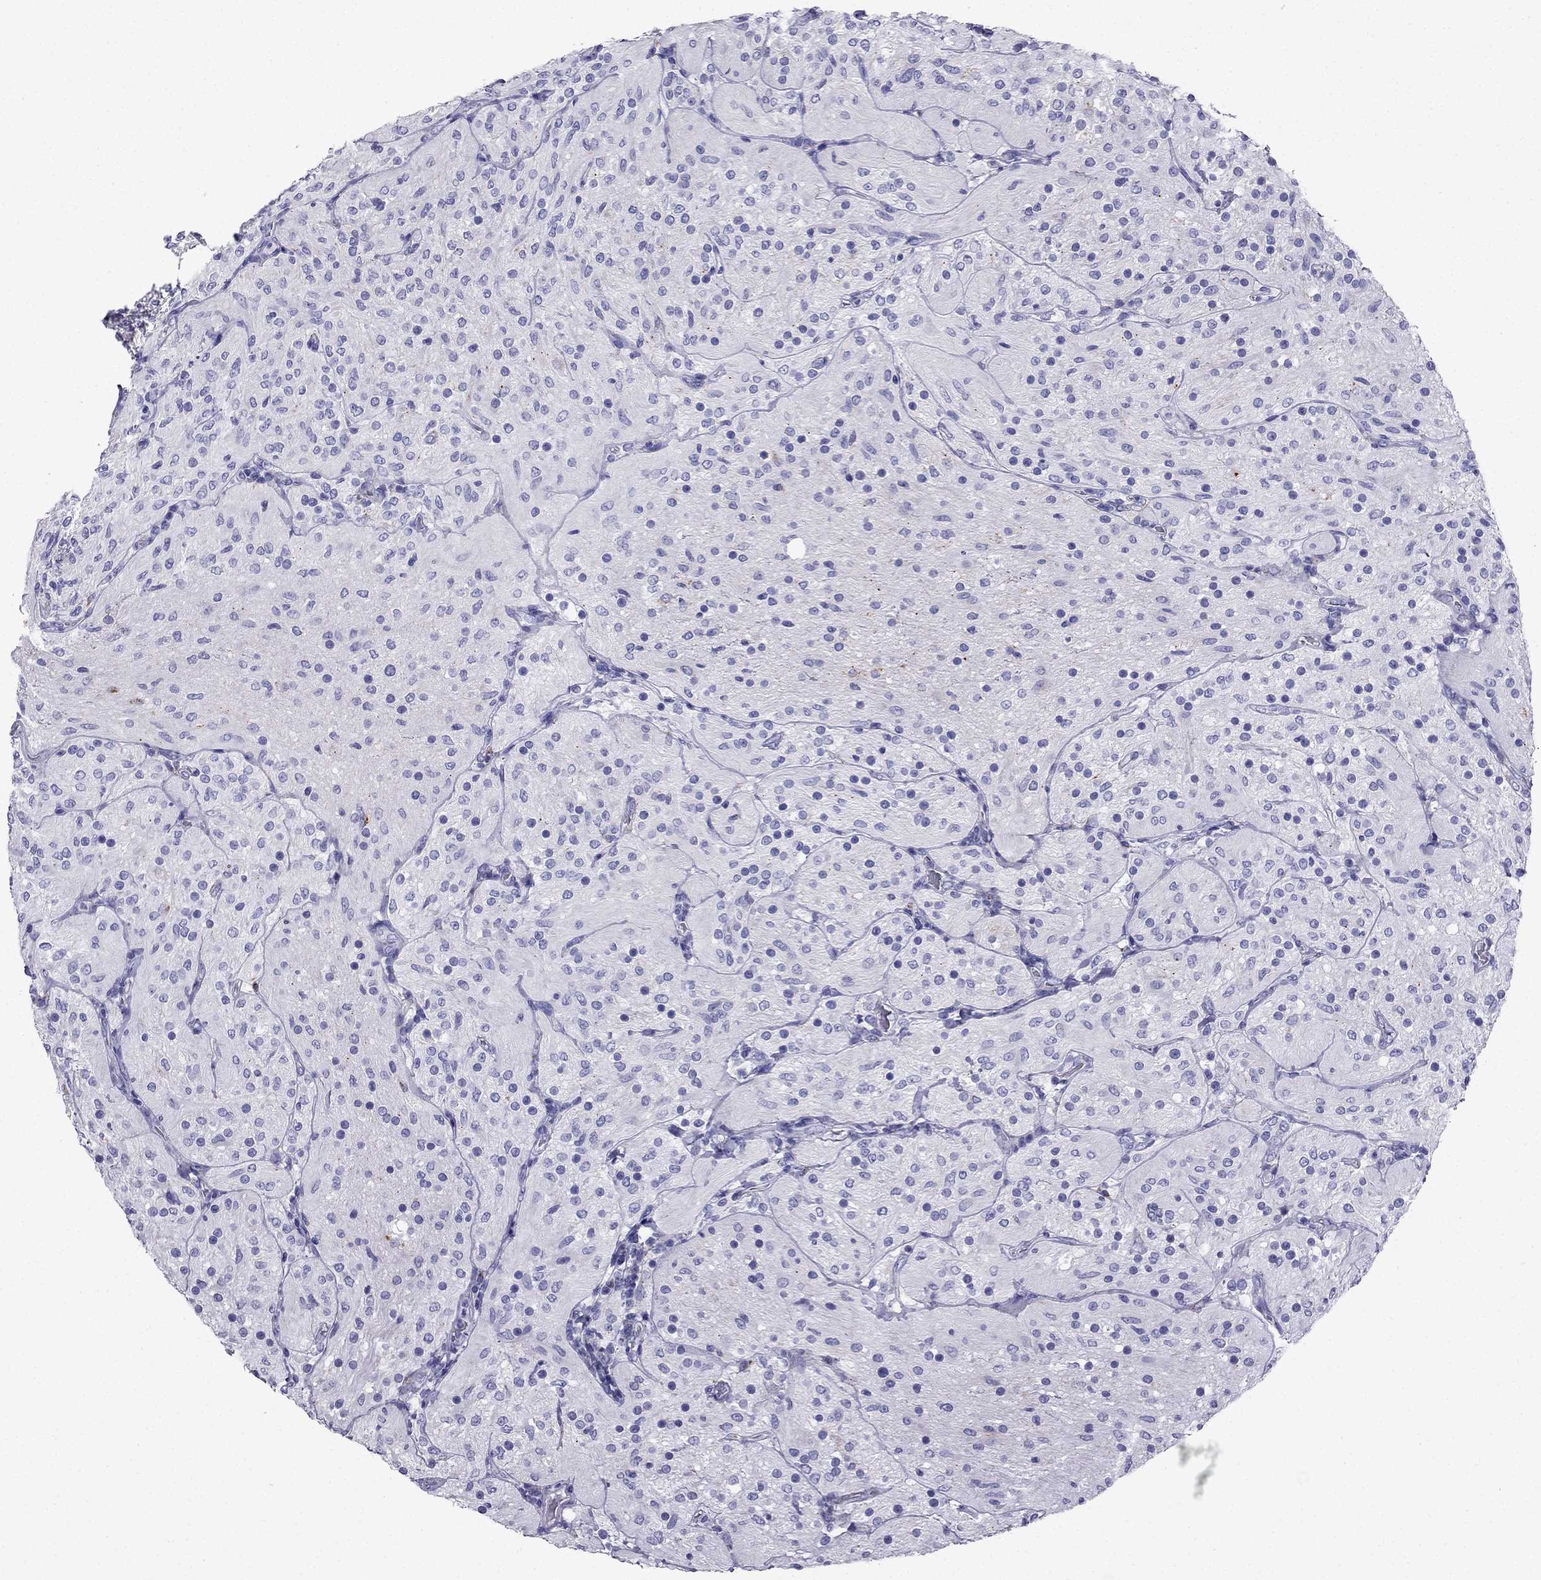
{"staining": {"intensity": "negative", "quantity": "none", "location": "none"}, "tissue": "glioma", "cell_type": "Tumor cells", "image_type": "cancer", "snomed": [{"axis": "morphology", "description": "Glioma, malignant, Low grade"}, {"axis": "topography", "description": "Brain"}], "caption": "High magnification brightfield microscopy of low-grade glioma (malignant) stained with DAB (brown) and counterstained with hematoxylin (blue): tumor cells show no significant positivity.", "gene": "PTH", "patient": {"sex": "male", "age": 3}}